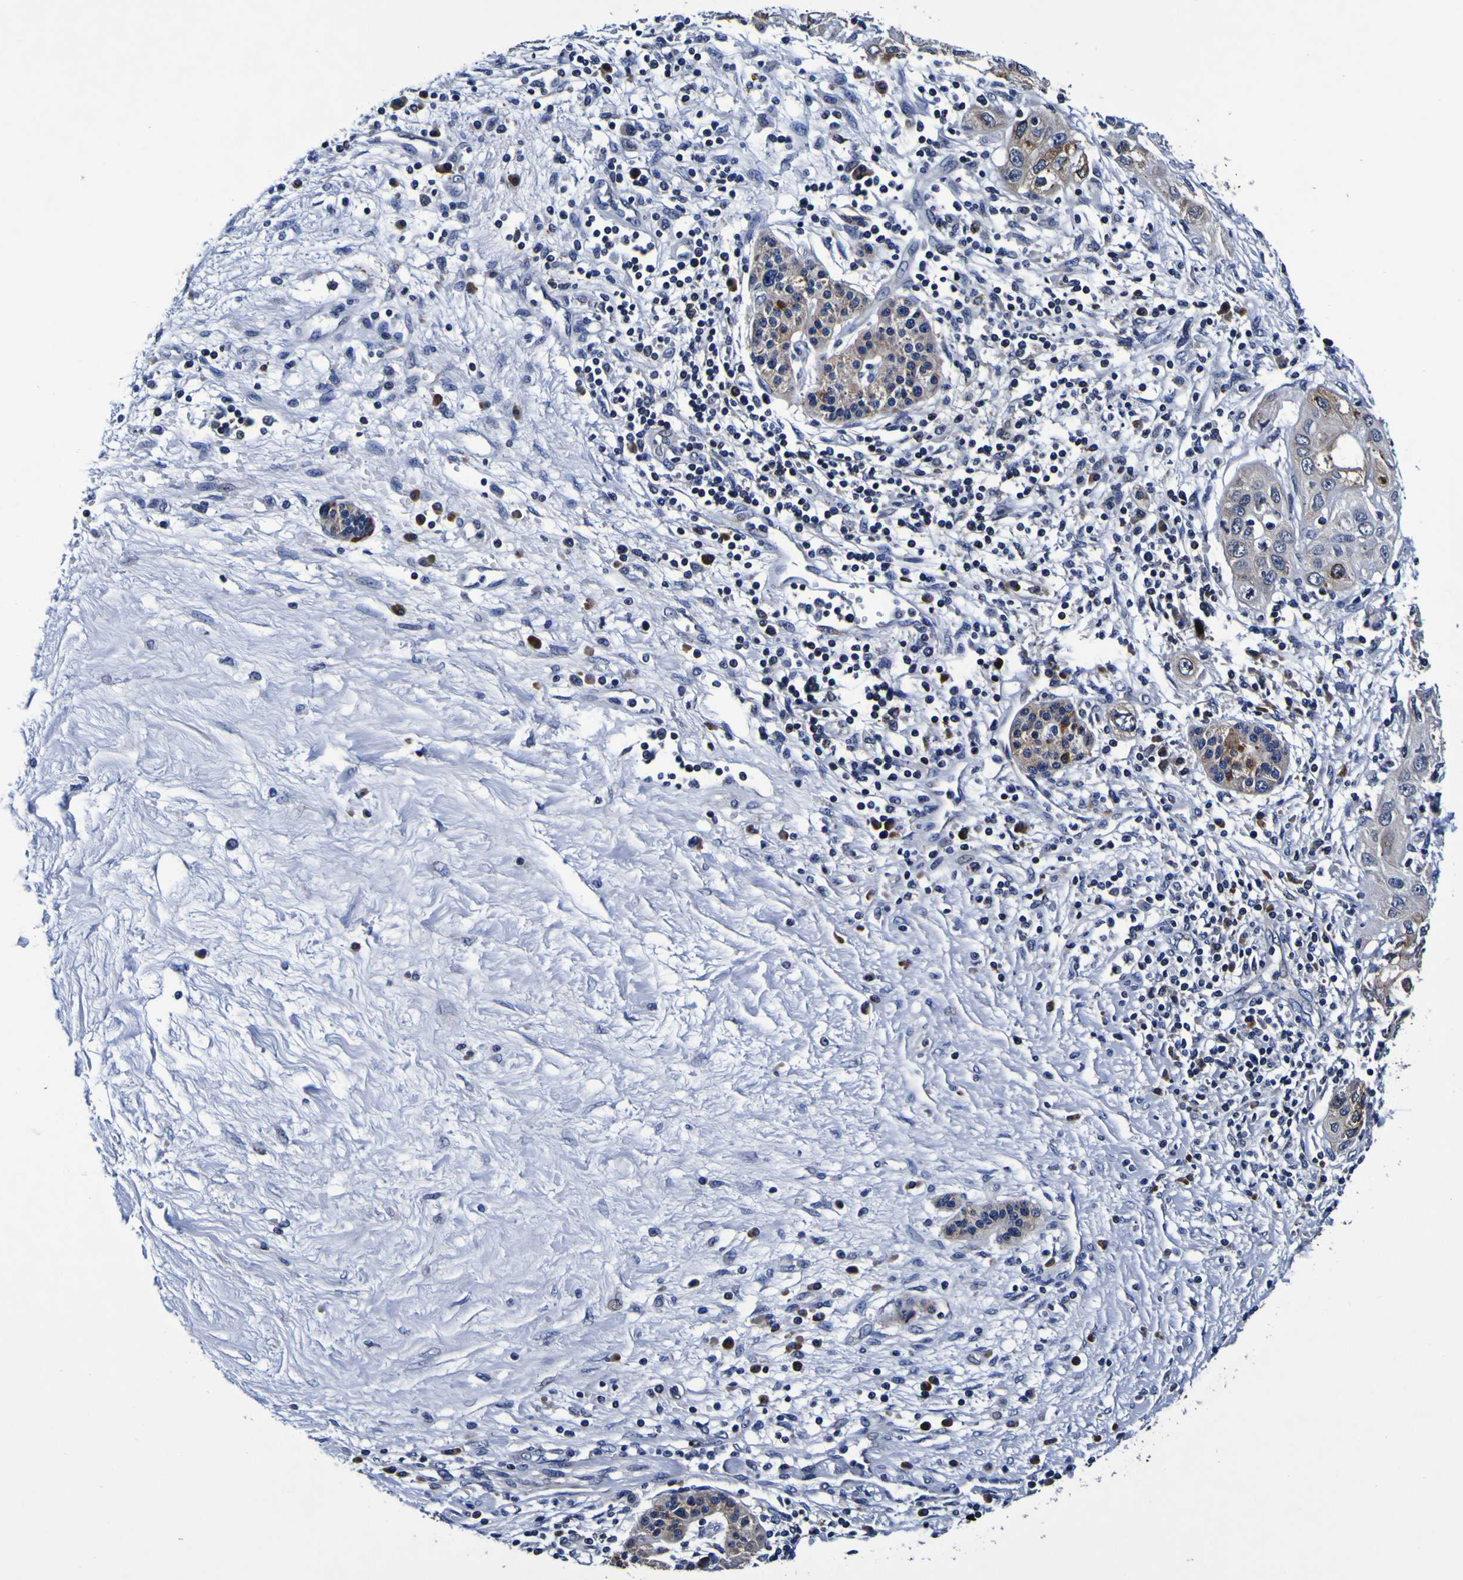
{"staining": {"intensity": "moderate", "quantity": "<25%", "location": "cytoplasmic/membranous"}, "tissue": "pancreatic cancer", "cell_type": "Tumor cells", "image_type": "cancer", "snomed": [{"axis": "morphology", "description": "Adenocarcinoma, NOS"}, {"axis": "topography", "description": "Pancreas"}], "caption": "Human pancreatic cancer (adenocarcinoma) stained with a brown dye exhibits moderate cytoplasmic/membranous positive staining in about <25% of tumor cells.", "gene": "SORCS1", "patient": {"sex": "female", "age": 70}}